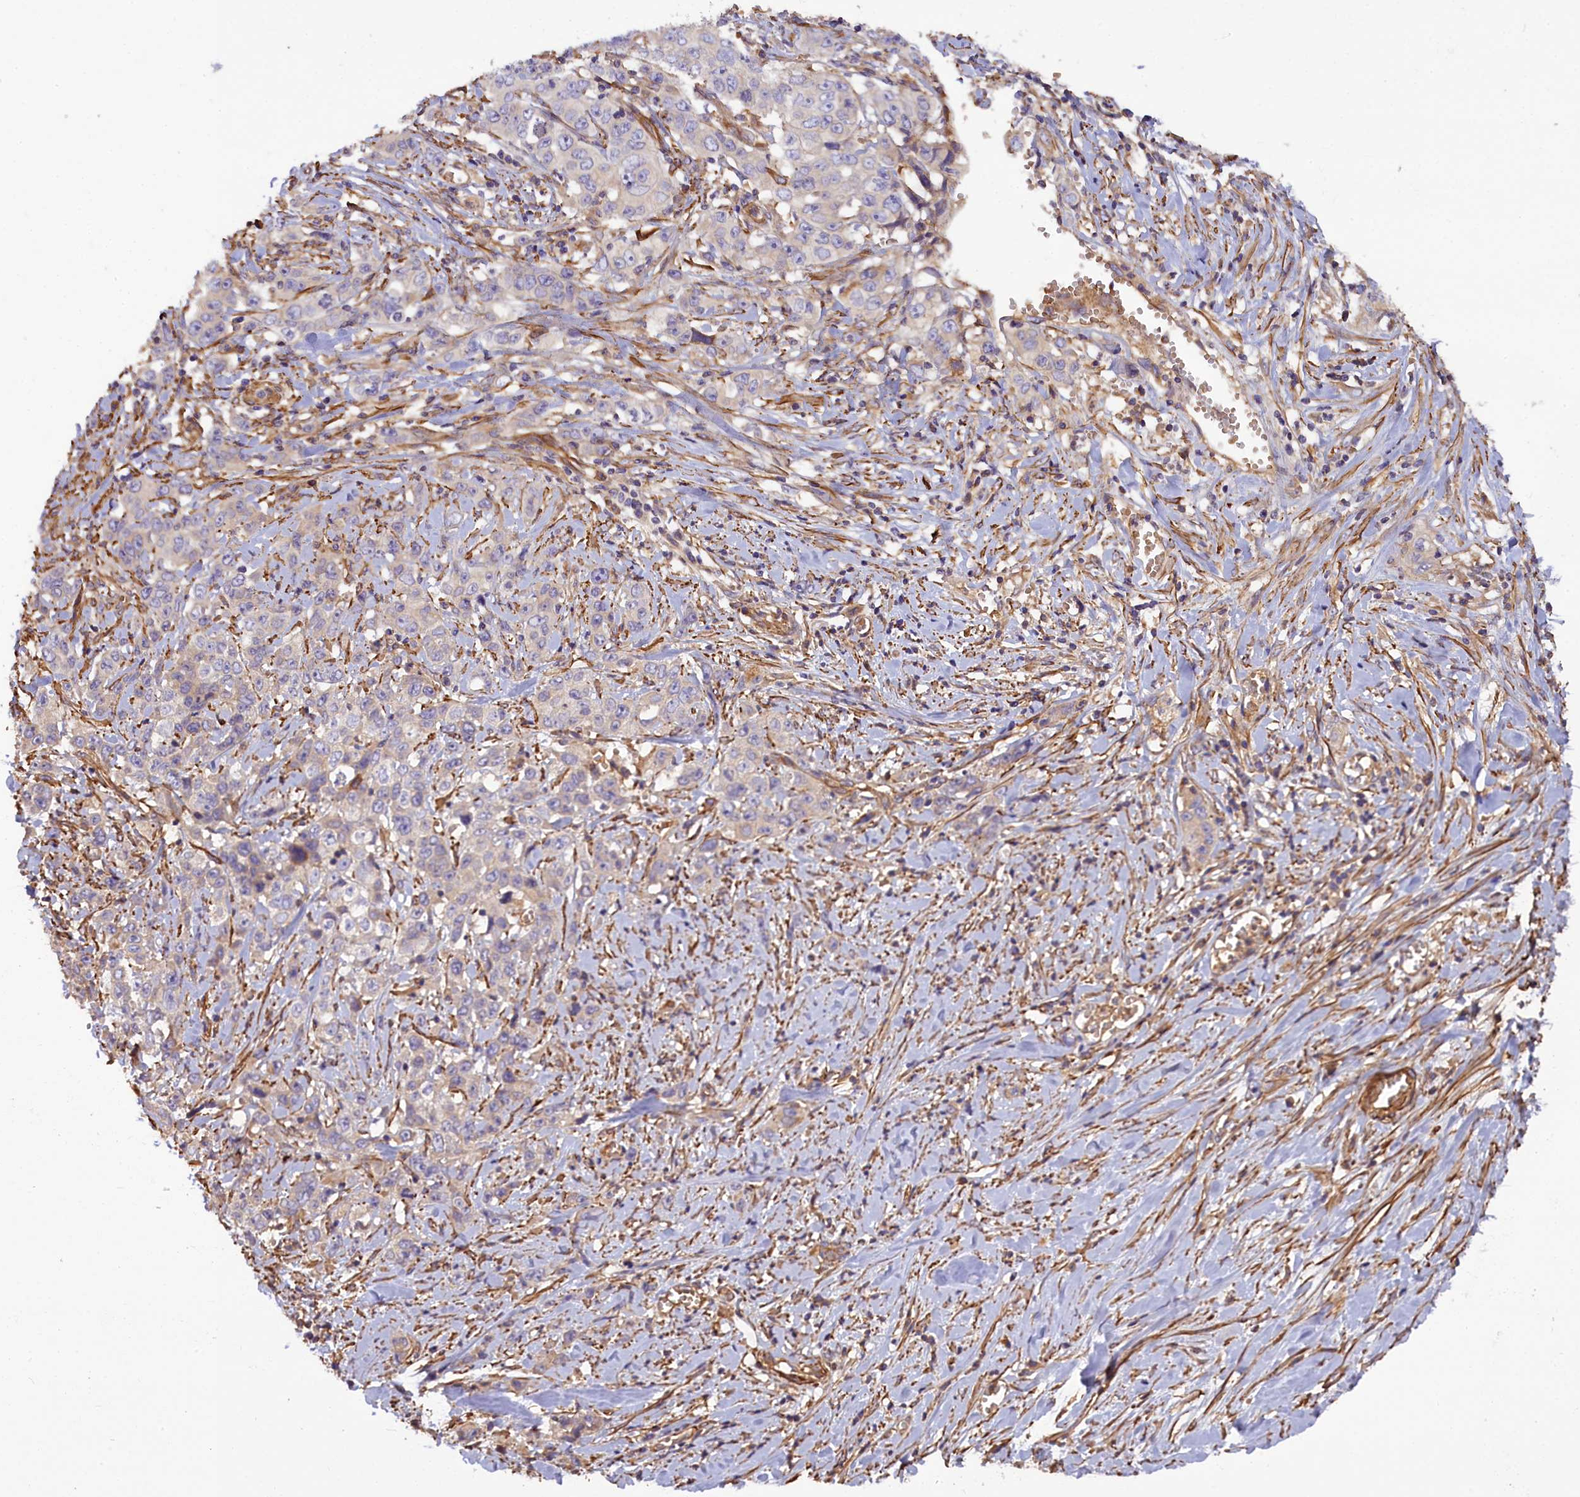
{"staining": {"intensity": "negative", "quantity": "none", "location": "none"}, "tissue": "stomach cancer", "cell_type": "Tumor cells", "image_type": "cancer", "snomed": [{"axis": "morphology", "description": "Adenocarcinoma, NOS"}, {"axis": "topography", "description": "Stomach, upper"}], "caption": "An image of human adenocarcinoma (stomach) is negative for staining in tumor cells. (DAB IHC with hematoxylin counter stain).", "gene": "FUZ", "patient": {"sex": "male", "age": 62}}